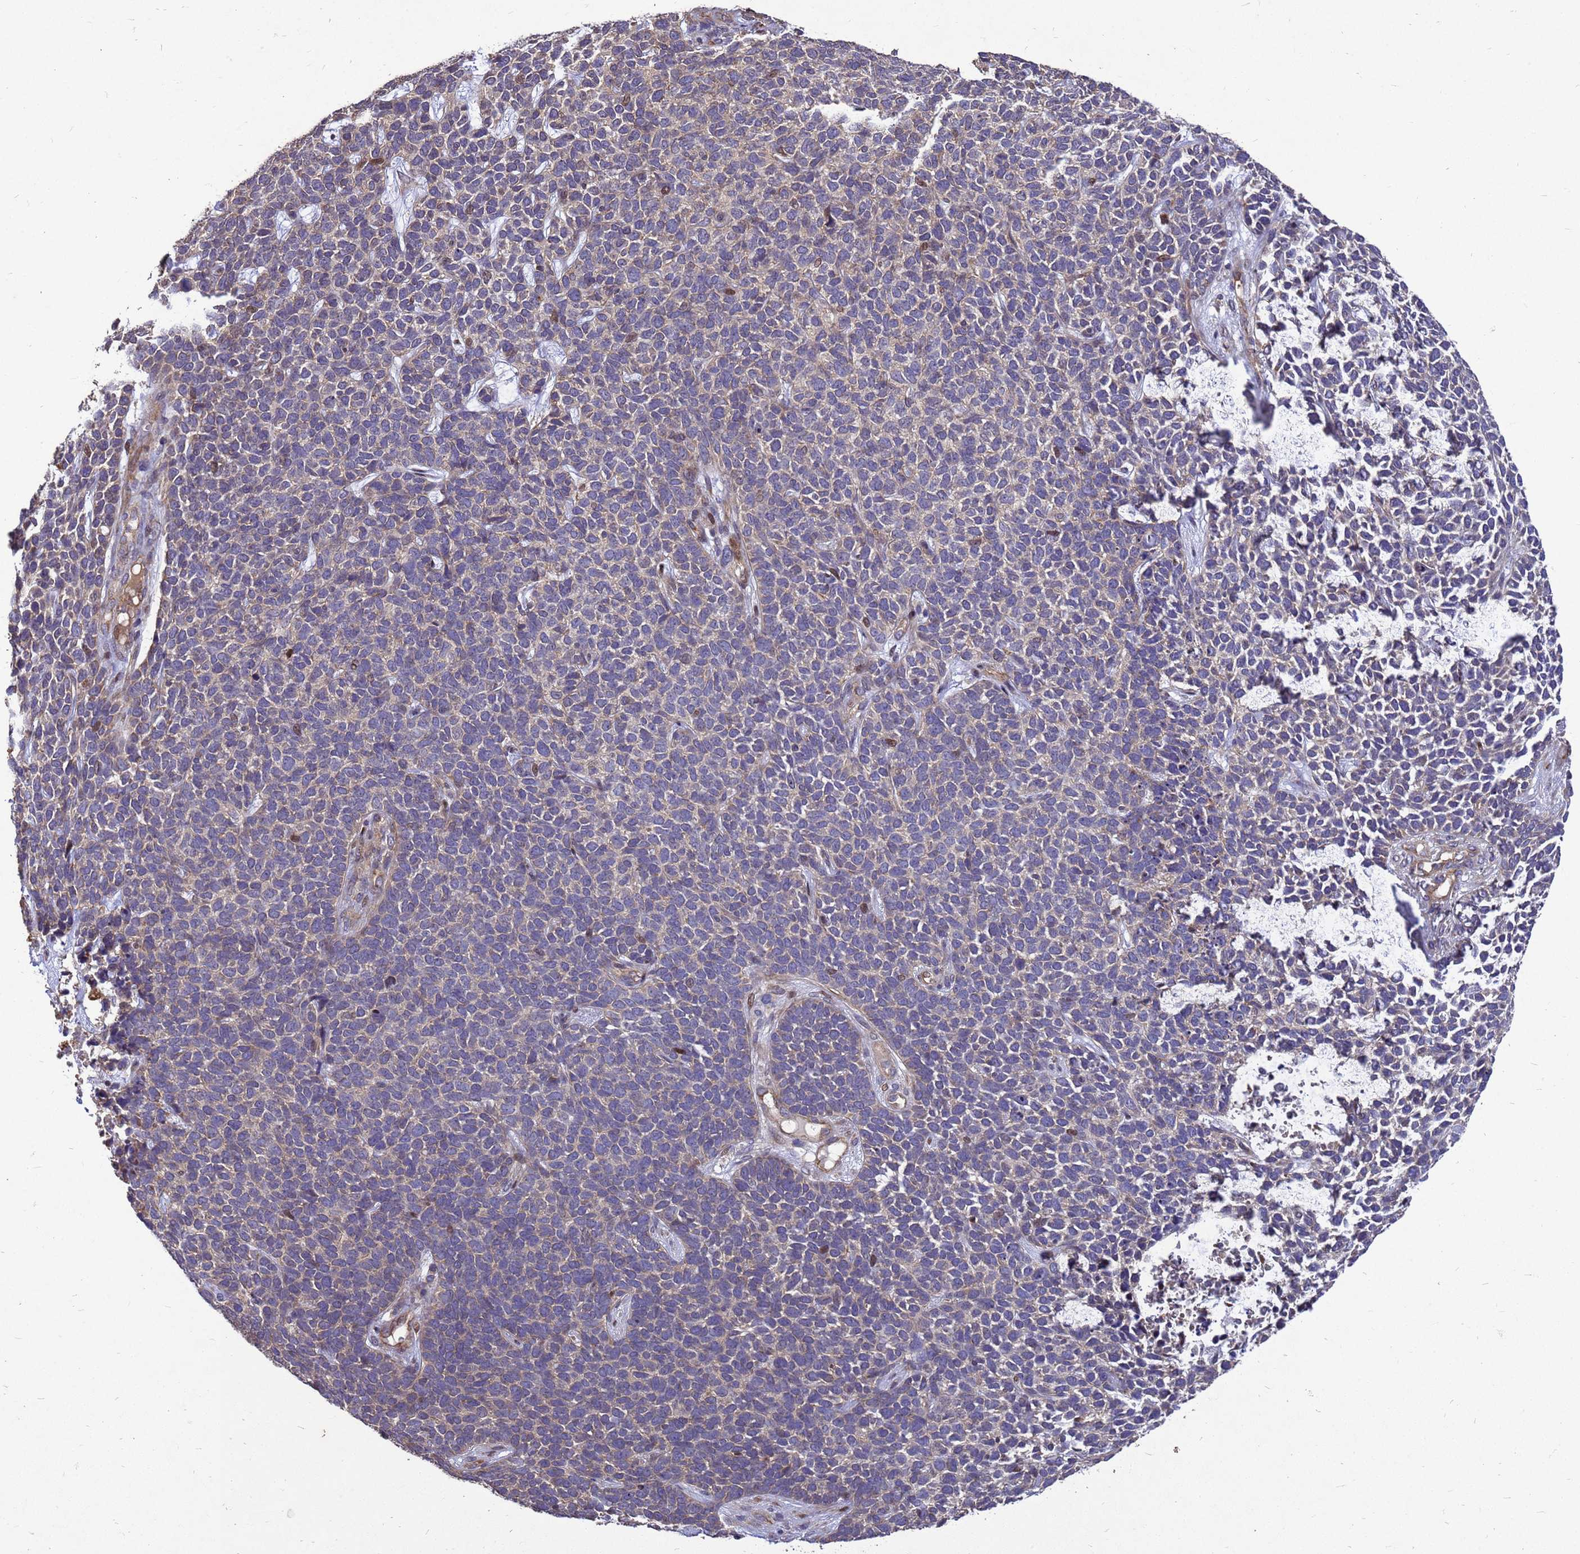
{"staining": {"intensity": "weak", "quantity": "<25%", "location": "cytoplasmic/membranous"}, "tissue": "skin cancer", "cell_type": "Tumor cells", "image_type": "cancer", "snomed": [{"axis": "morphology", "description": "Basal cell carcinoma"}, {"axis": "topography", "description": "Skin"}], "caption": "There is no significant expression in tumor cells of skin cancer (basal cell carcinoma).", "gene": "RSPRY1", "patient": {"sex": "female", "age": 84}}